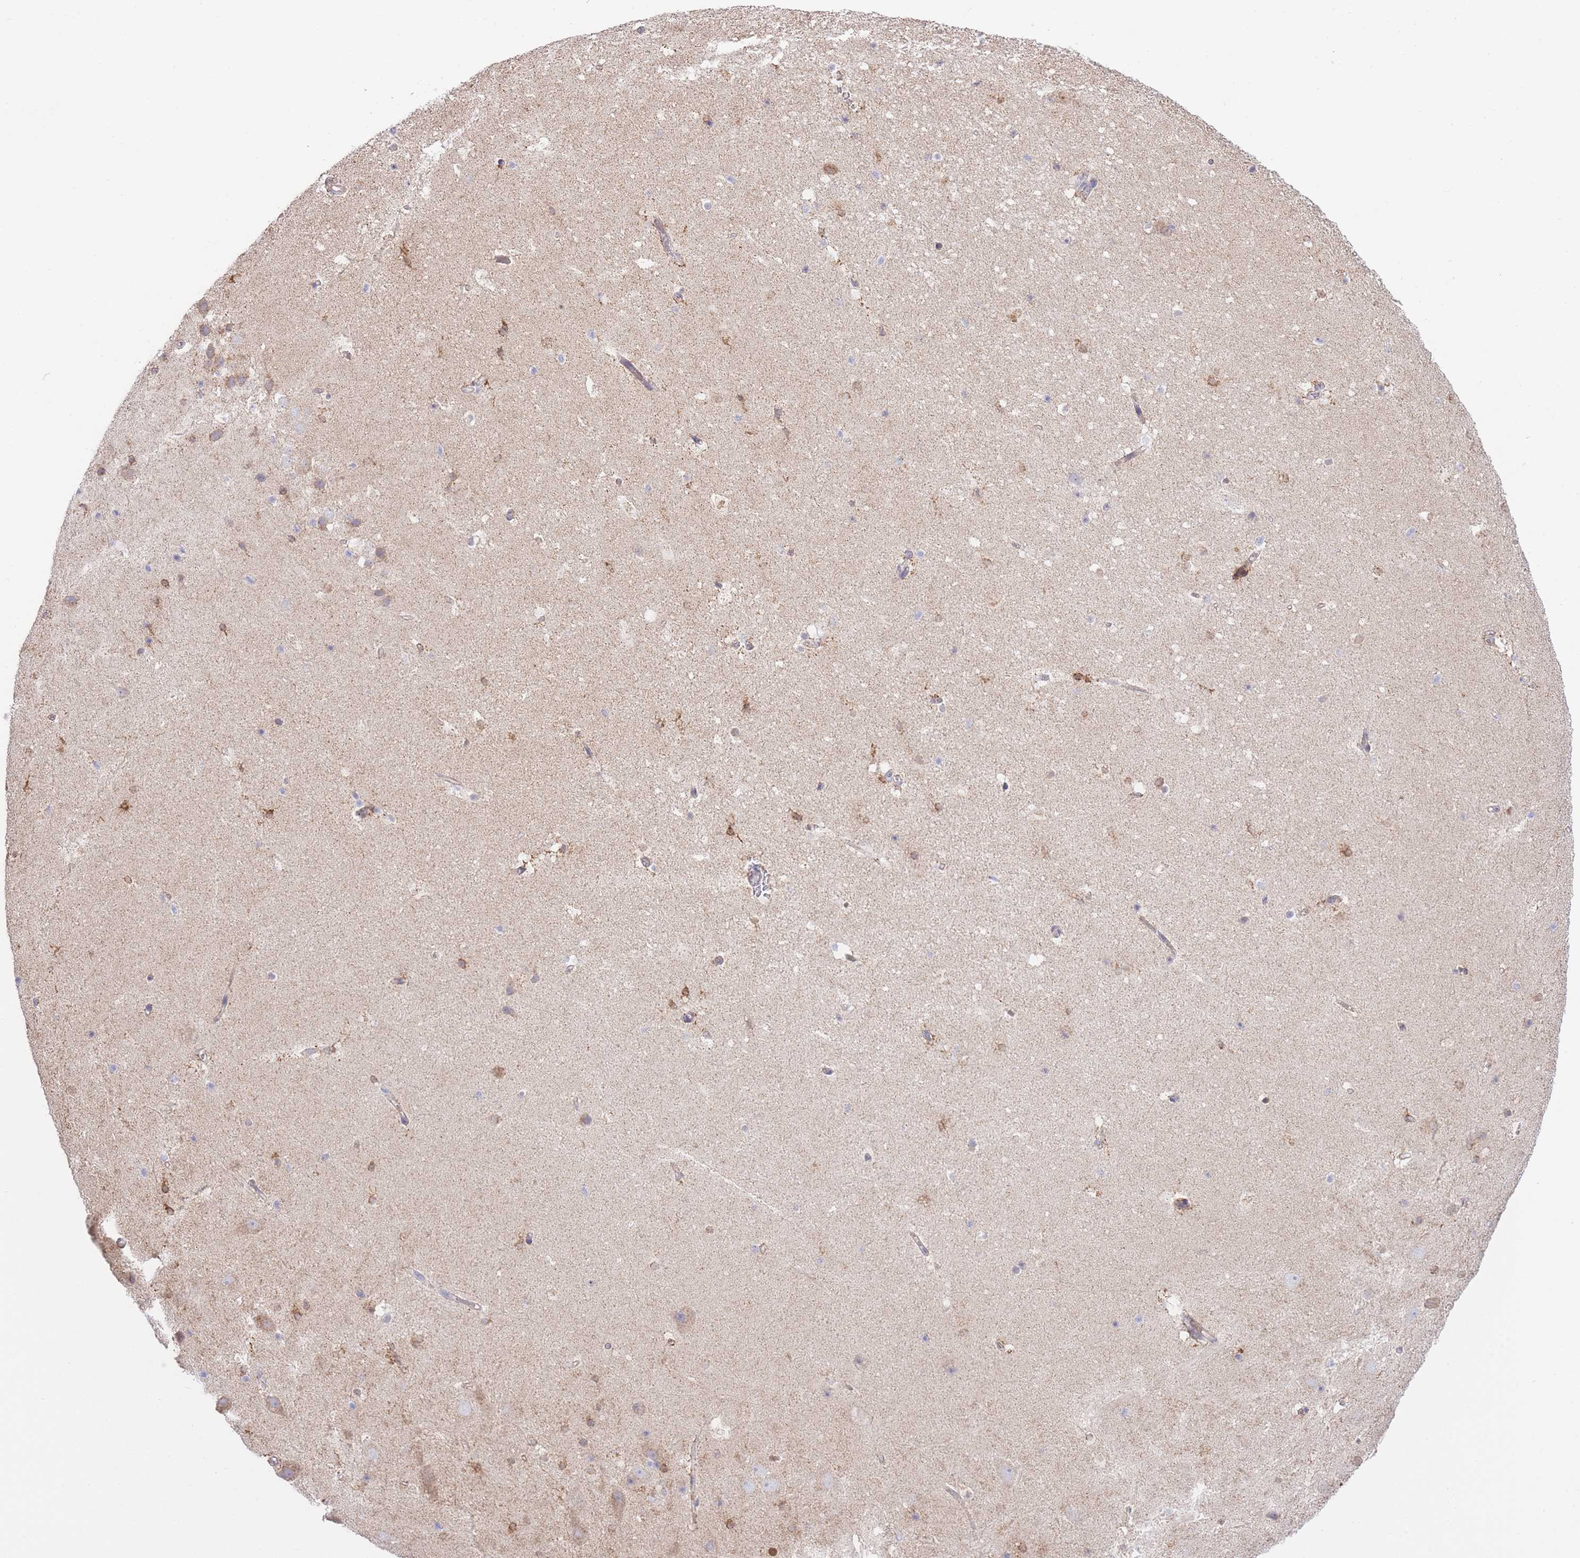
{"staining": {"intensity": "moderate", "quantity": "<25%", "location": "cytoplasmic/membranous"}, "tissue": "hippocampus", "cell_type": "Glial cells", "image_type": "normal", "snomed": [{"axis": "morphology", "description": "Normal tissue, NOS"}, {"axis": "topography", "description": "Hippocampus"}], "caption": "Immunohistochemistry (IHC) (DAB (3,3'-diaminobenzidine)) staining of unremarkable hippocampus reveals moderate cytoplasmic/membranous protein positivity in about <25% of glial cells. Using DAB (brown) and hematoxylin (blue) stains, captured at high magnification using brightfield microscopy.", "gene": "CTBP1", "patient": {"sex": "male", "age": 37}}